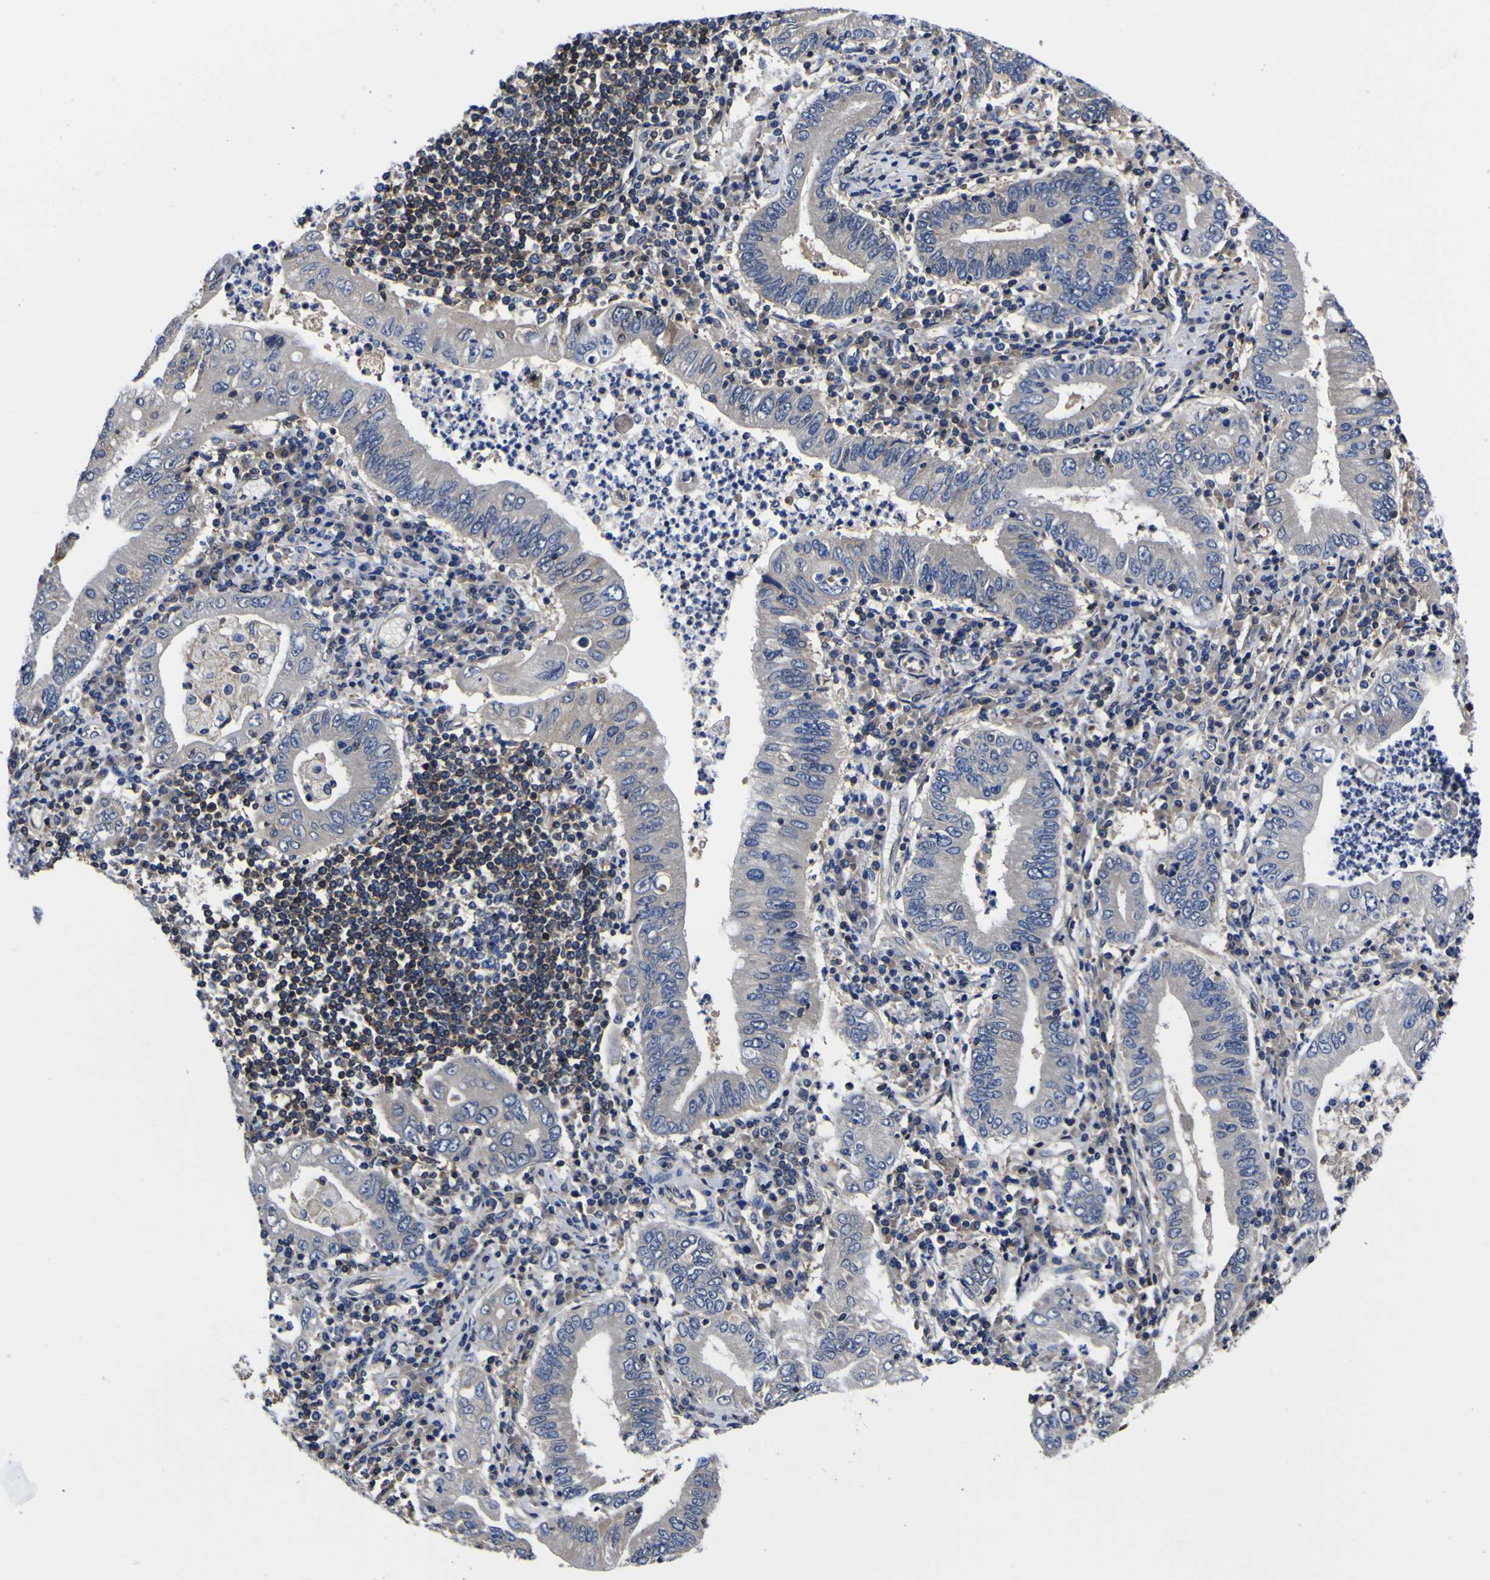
{"staining": {"intensity": "negative", "quantity": "none", "location": "none"}, "tissue": "stomach cancer", "cell_type": "Tumor cells", "image_type": "cancer", "snomed": [{"axis": "morphology", "description": "Normal tissue, NOS"}, {"axis": "morphology", "description": "Adenocarcinoma, NOS"}, {"axis": "topography", "description": "Esophagus"}, {"axis": "topography", "description": "Stomach, upper"}, {"axis": "topography", "description": "Peripheral nerve tissue"}], "caption": "IHC of human stomach cancer displays no positivity in tumor cells. (Immunohistochemistry (ihc), brightfield microscopy, high magnification).", "gene": "FAM110B", "patient": {"sex": "male", "age": 62}}